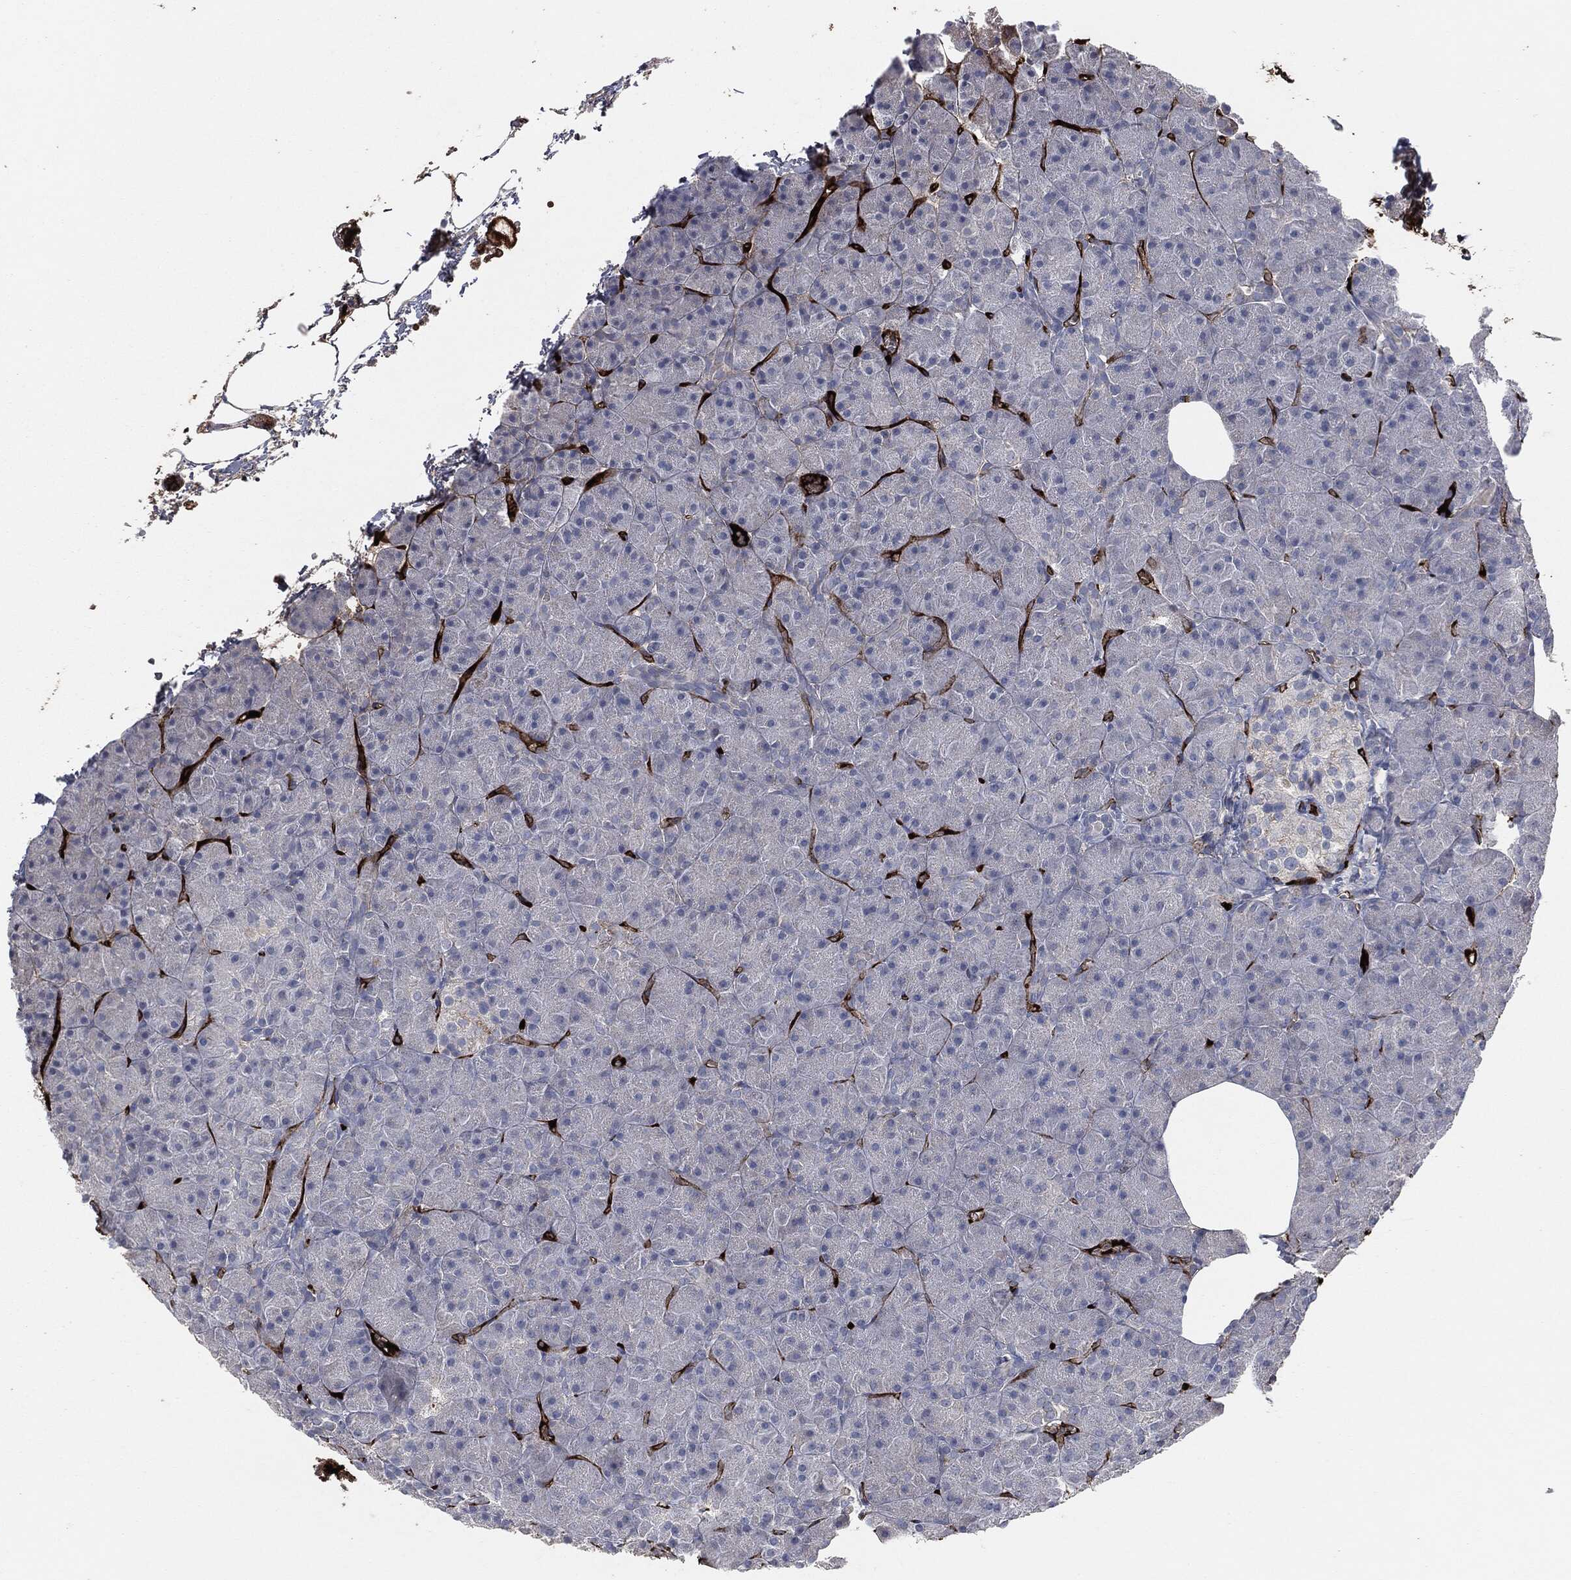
{"staining": {"intensity": "negative", "quantity": "none", "location": "none"}, "tissue": "pancreas", "cell_type": "Exocrine glandular cells", "image_type": "normal", "snomed": [{"axis": "morphology", "description": "Normal tissue, NOS"}, {"axis": "topography", "description": "Pancreas"}], "caption": "A micrograph of pancreas stained for a protein reveals no brown staining in exocrine glandular cells. Brightfield microscopy of immunohistochemistry (IHC) stained with DAB (3,3'-diaminobenzidine) (brown) and hematoxylin (blue), captured at high magnification.", "gene": "APOB", "patient": {"sex": "male", "age": 61}}